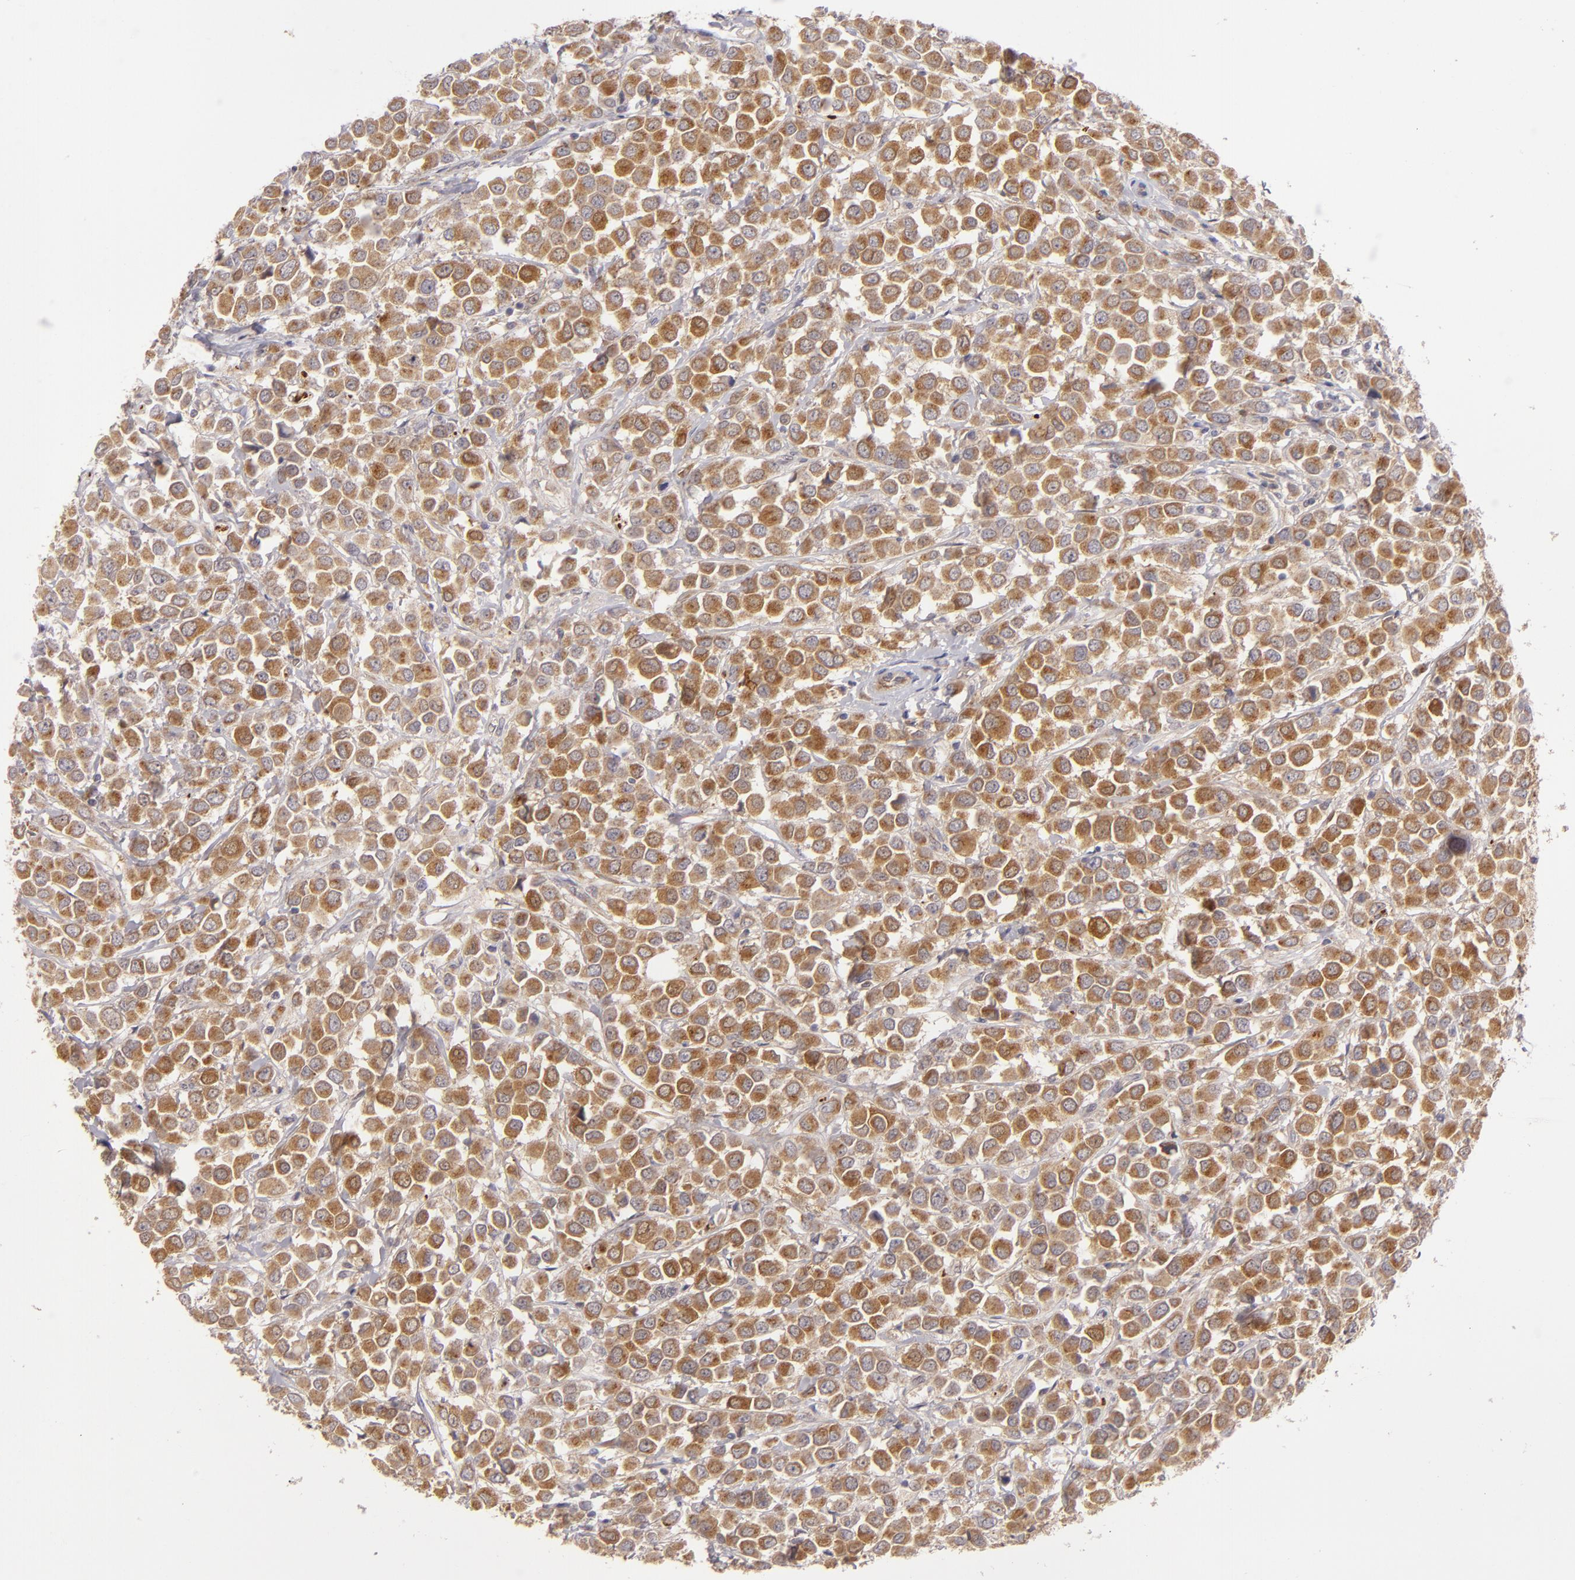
{"staining": {"intensity": "moderate", "quantity": ">75%", "location": "cytoplasmic/membranous"}, "tissue": "breast cancer", "cell_type": "Tumor cells", "image_type": "cancer", "snomed": [{"axis": "morphology", "description": "Duct carcinoma"}, {"axis": "topography", "description": "Breast"}], "caption": "DAB (3,3'-diaminobenzidine) immunohistochemical staining of human breast cancer shows moderate cytoplasmic/membranous protein positivity in about >75% of tumor cells.", "gene": "SH2D4A", "patient": {"sex": "female", "age": 61}}